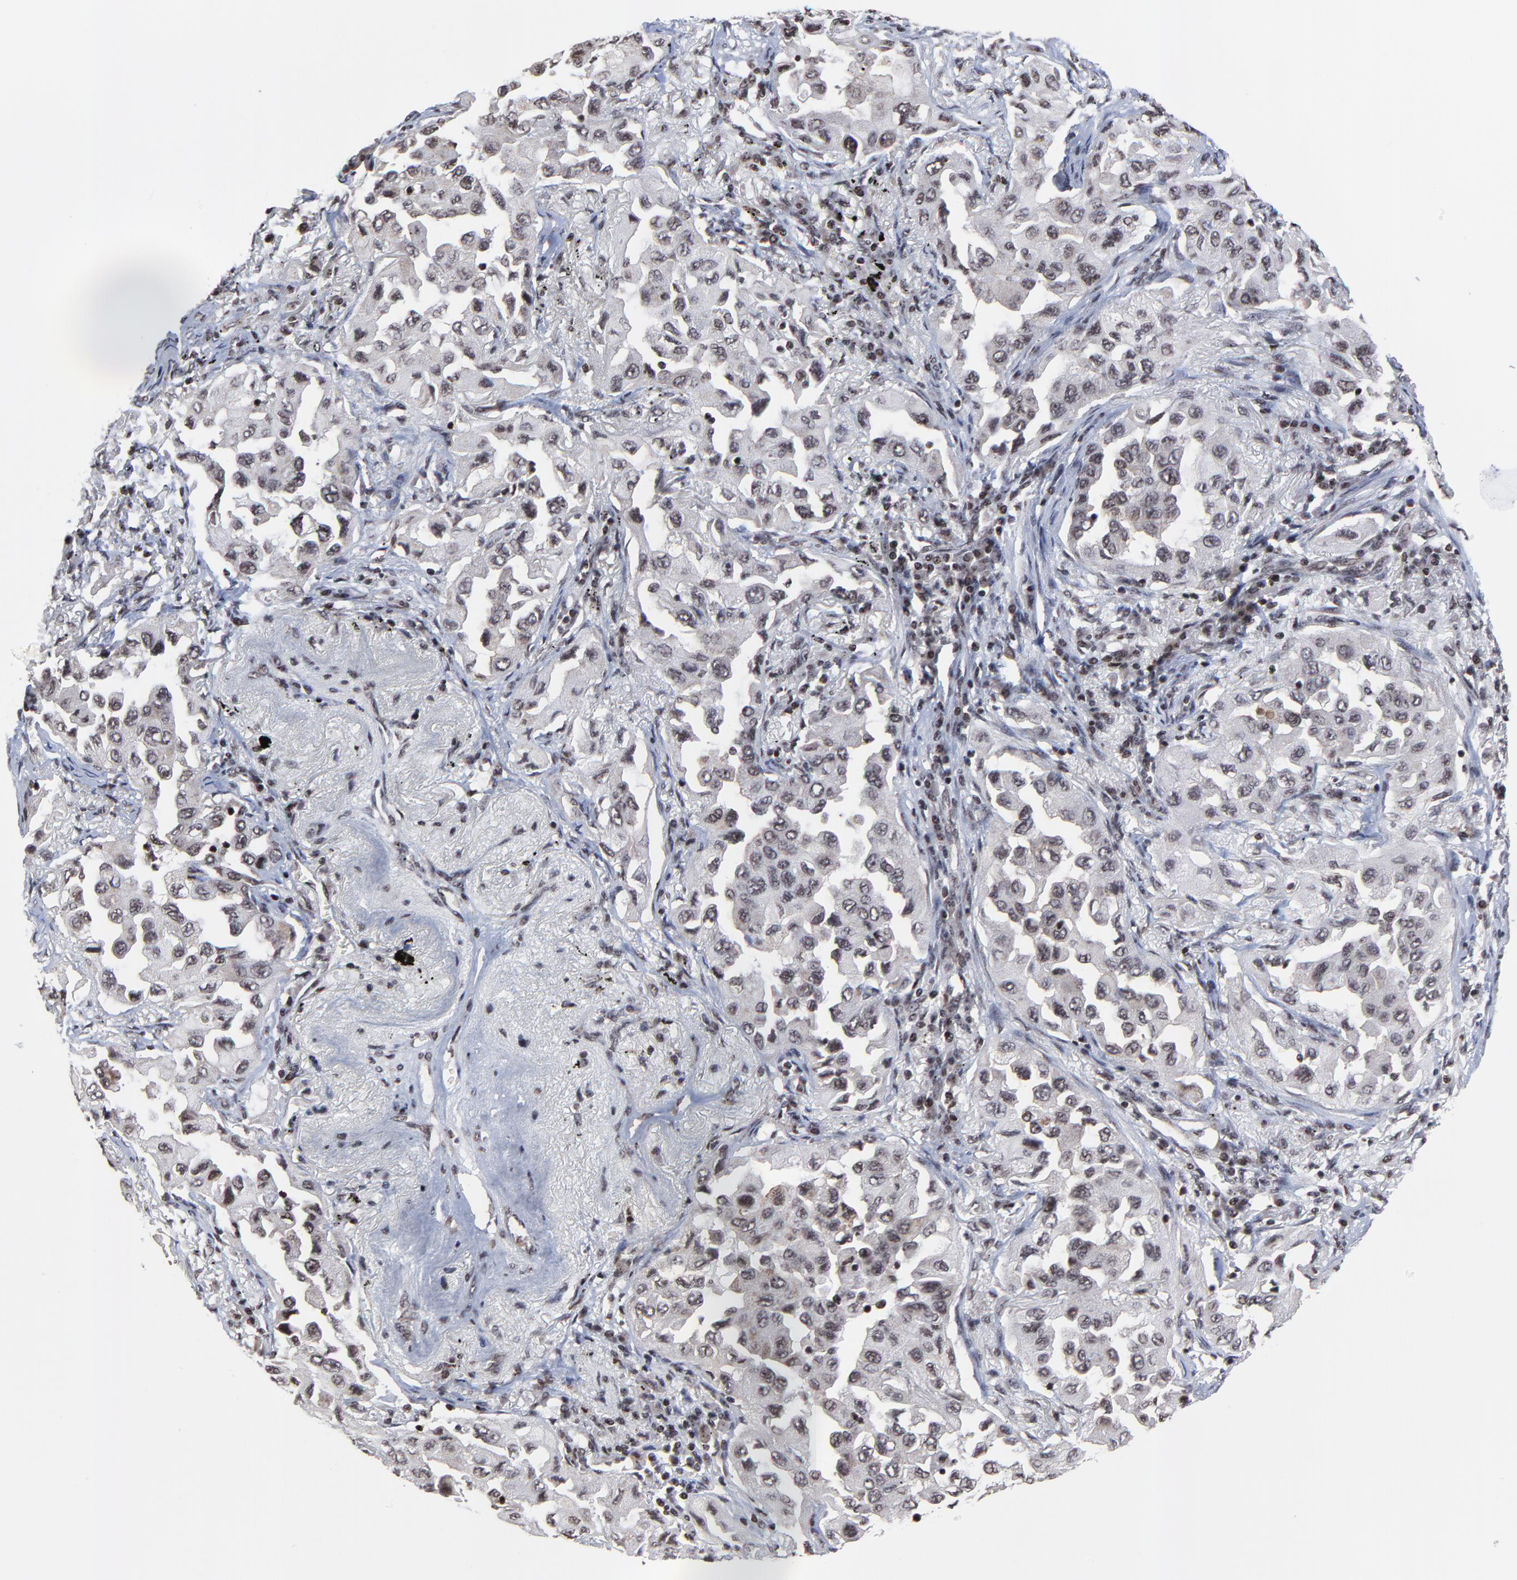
{"staining": {"intensity": "moderate", "quantity": ">75%", "location": "nuclear"}, "tissue": "lung cancer", "cell_type": "Tumor cells", "image_type": "cancer", "snomed": [{"axis": "morphology", "description": "Adenocarcinoma, NOS"}, {"axis": "topography", "description": "Lung"}], "caption": "Human adenocarcinoma (lung) stained for a protein (brown) reveals moderate nuclear positive positivity in about >75% of tumor cells.", "gene": "ZNF777", "patient": {"sex": "female", "age": 65}}